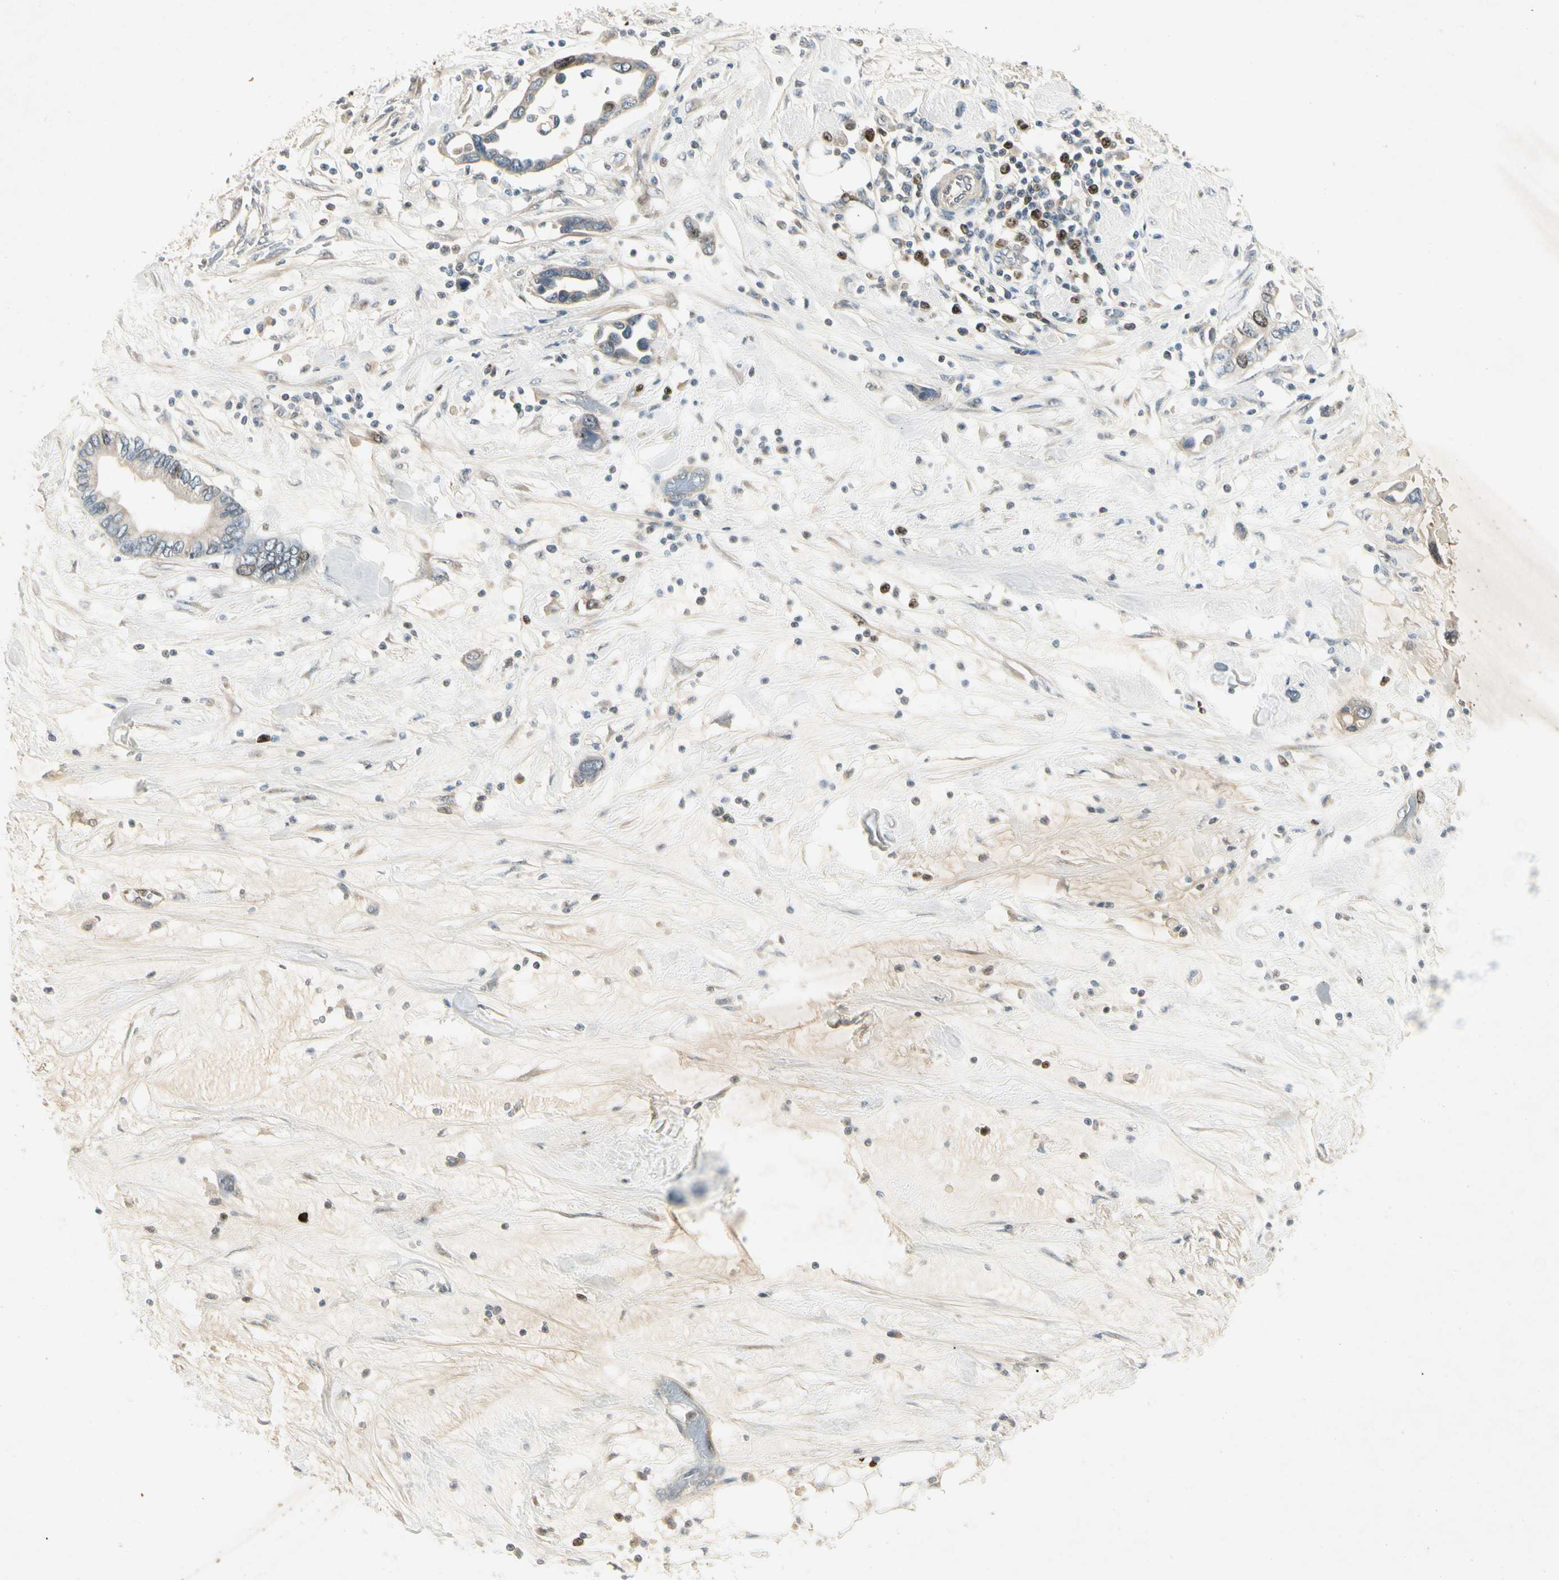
{"staining": {"intensity": "moderate", "quantity": "<25%", "location": "nuclear"}, "tissue": "pancreatic cancer", "cell_type": "Tumor cells", "image_type": "cancer", "snomed": [{"axis": "morphology", "description": "Adenocarcinoma, NOS"}, {"axis": "topography", "description": "Pancreas"}], "caption": "Immunohistochemical staining of pancreatic adenocarcinoma reveals moderate nuclear protein positivity in approximately <25% of tumor cells.", "gene": "PITX1", "patient": {"sex": "female", "age": 57}}